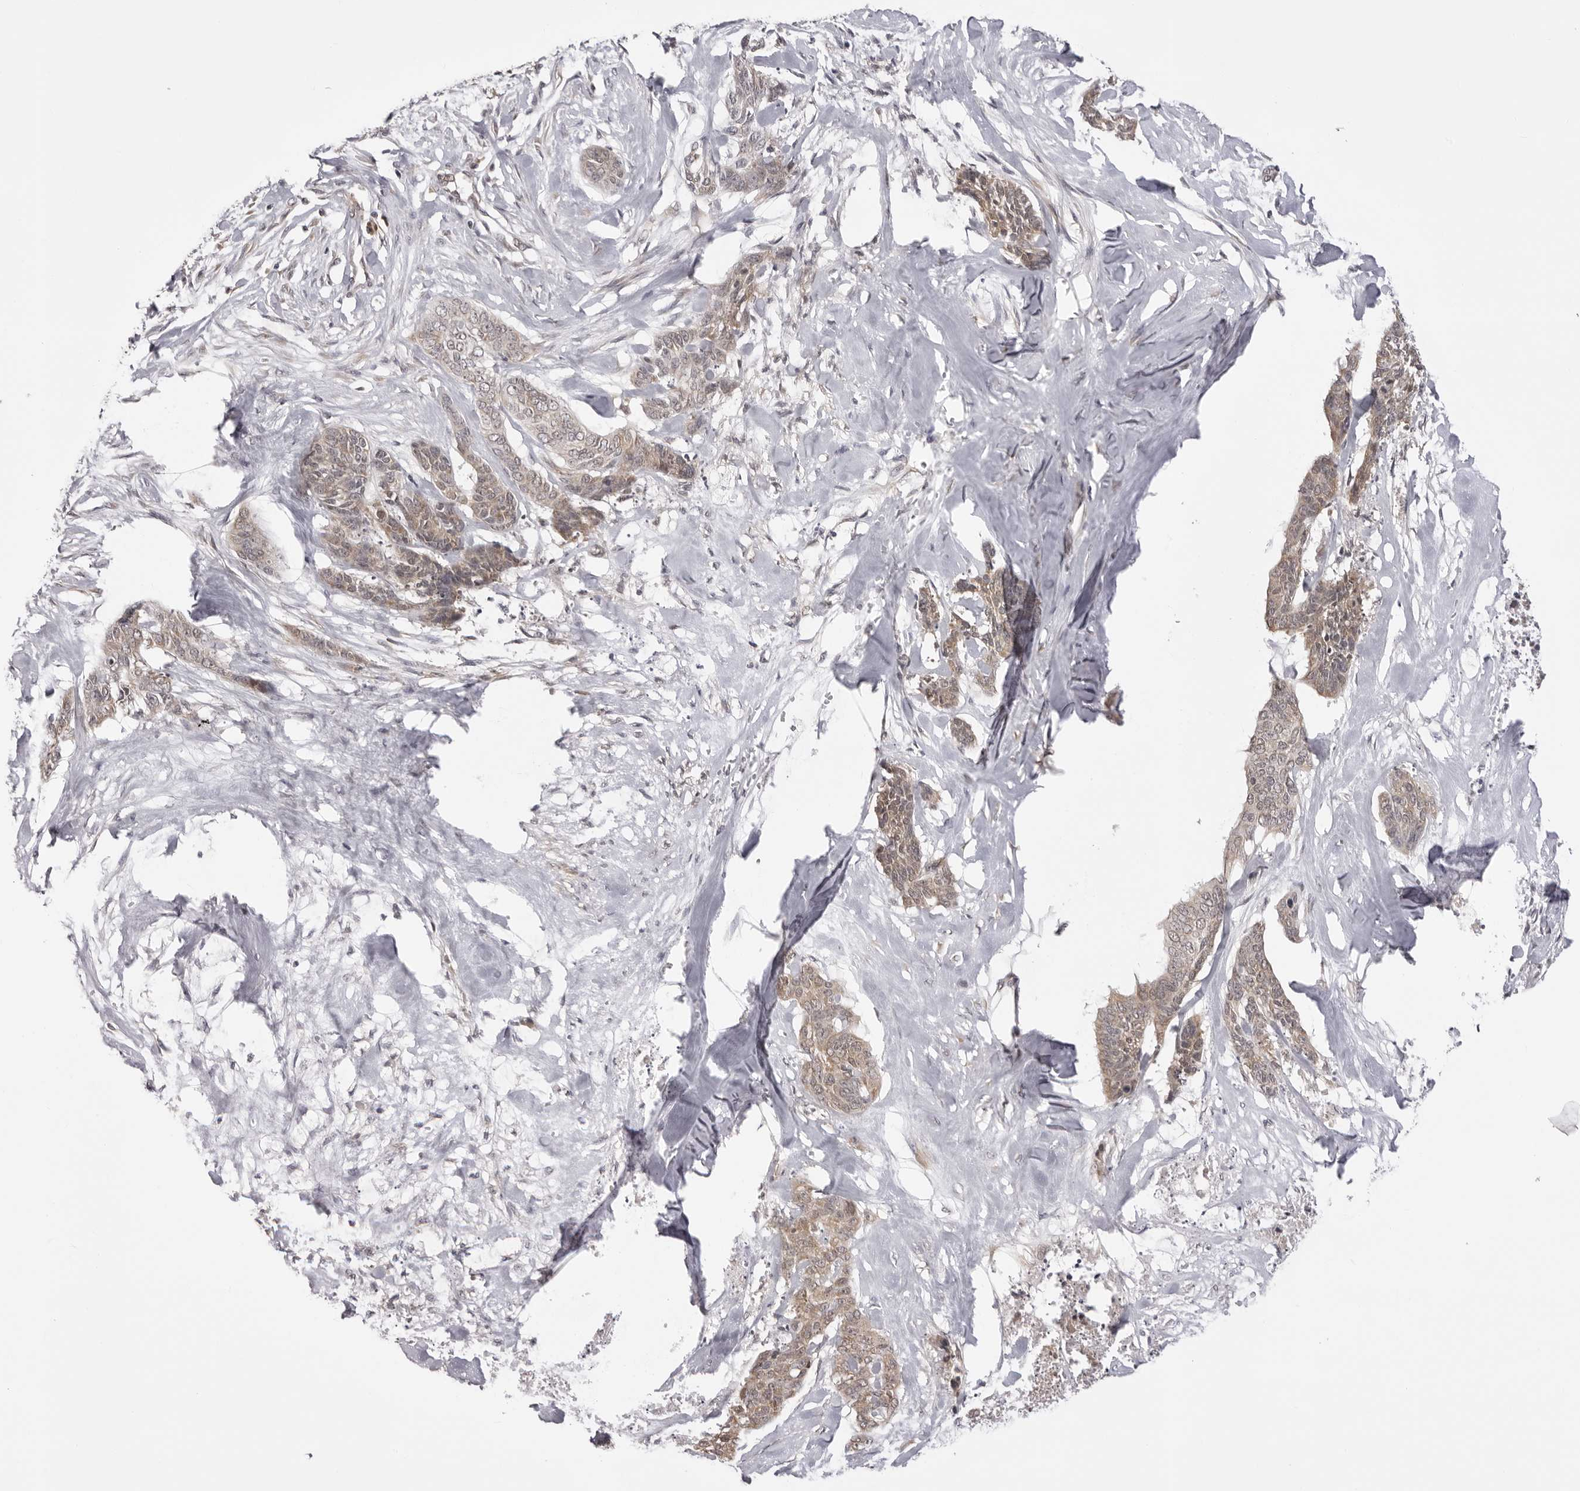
{"staining": {"intensity": "weak", "quantity": "25%-75%", "location": "cytoplasmic/membranous"}, "tissue": "skin cancer", "cell_type": "Tumor cells", "image_type": "cancer", "snomed": [{"axis": "morphology", "description": "Basal cell carcinoma"}, {"axis": "topography", "description": "Skin"}], "caption": "This is an image of immunohistochemistry staining of skin cancer, which shows weak positivity in the cytoplasmic/membranous of tumor cells.", "gene": "ZC3H11A", "patient": {"sex": "female", "age": 64}}